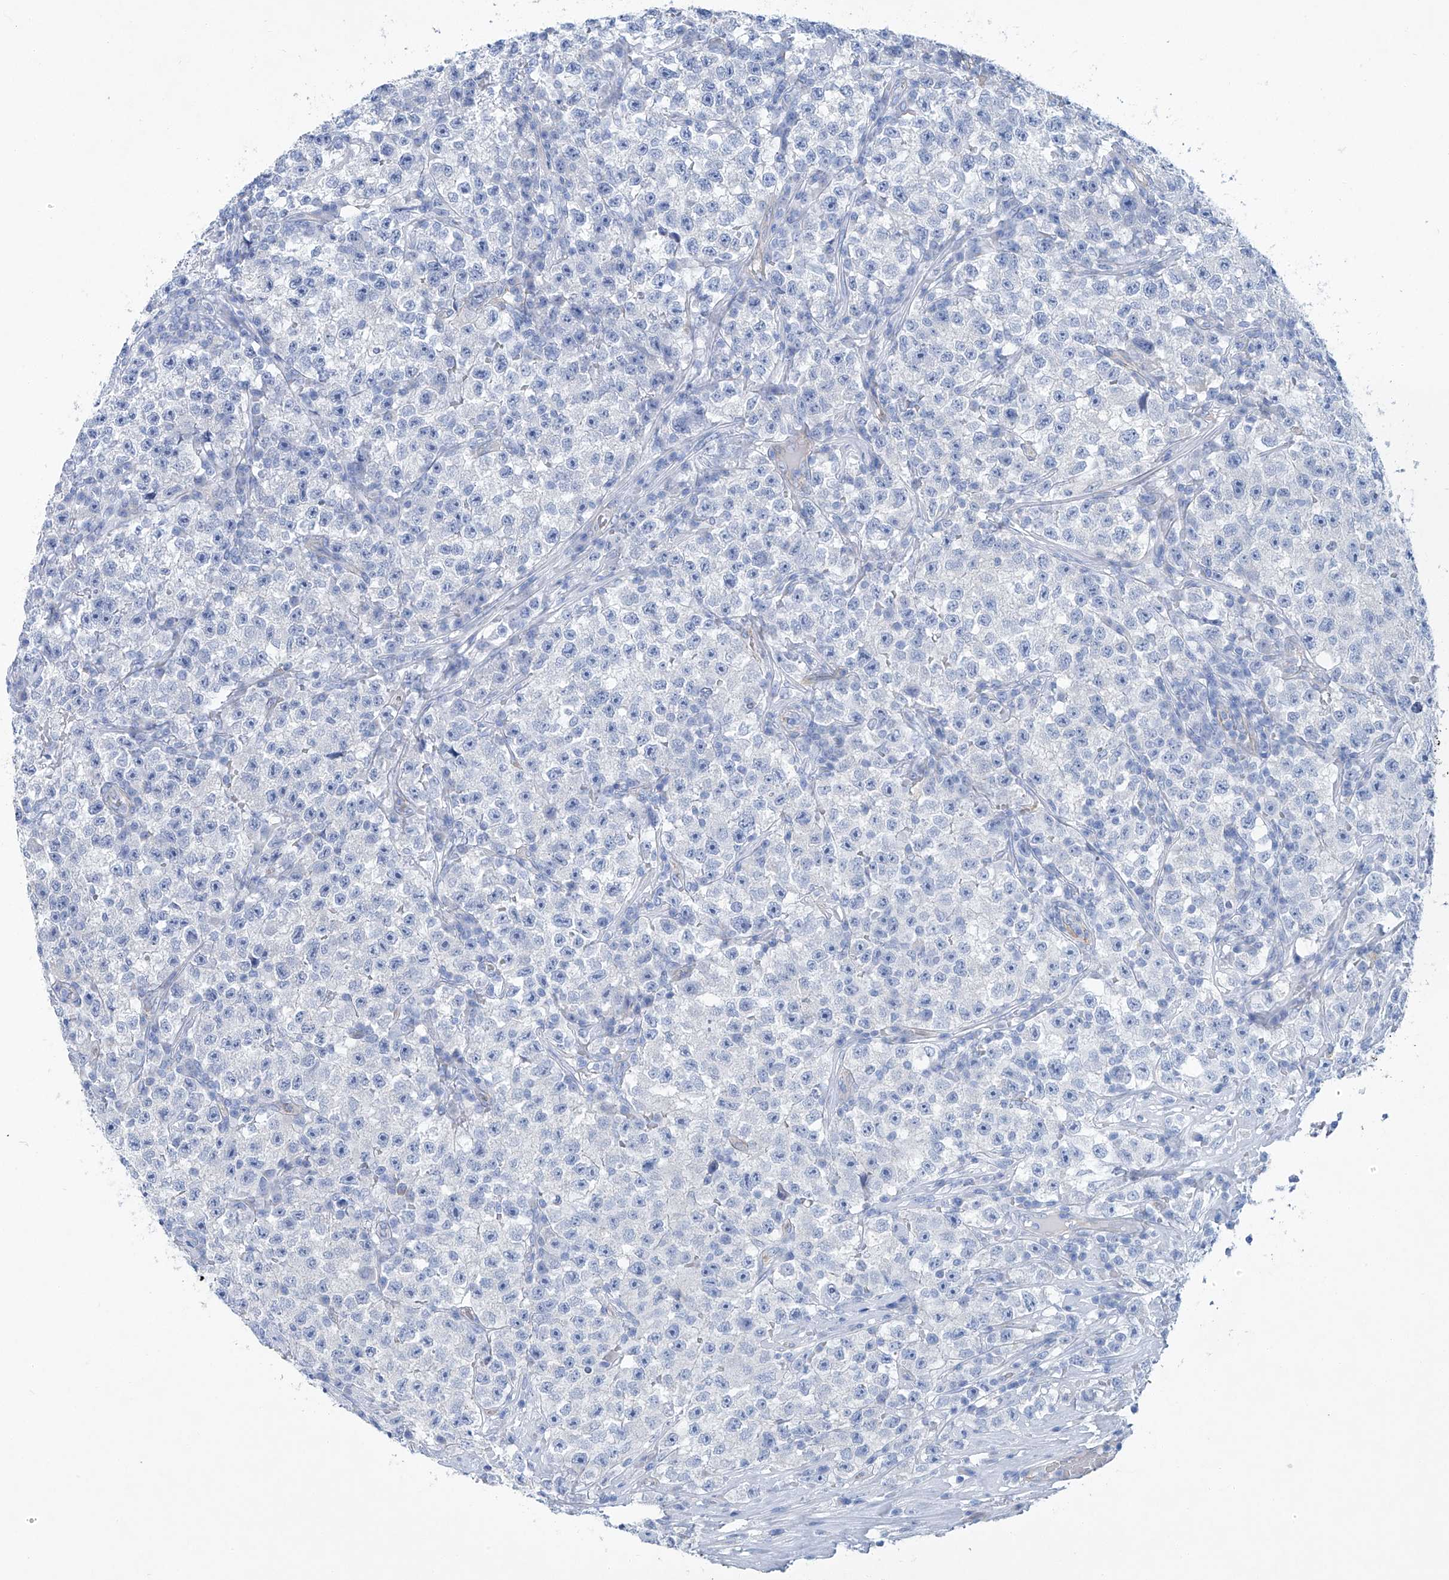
{"staining": {"intensity": "negative", "quantity": "none", "location": "none"}, "tissue": "testis cancer", "cell_type": "Tumor cells", "image_type": "cancer", "snomed": [{"axis": "morphology", "description": "Seminoma, NOS"}, {"axis": "topography", "description": "Testis"}], "caption": "A high-resolution histopathology image shows IHC staining of testis seminoma, which shows no significant positivity in tumor cells. Nuclei are stained in blue.", "gene": "MAGI1", "patient": {"sex": "male", "age": 22}}